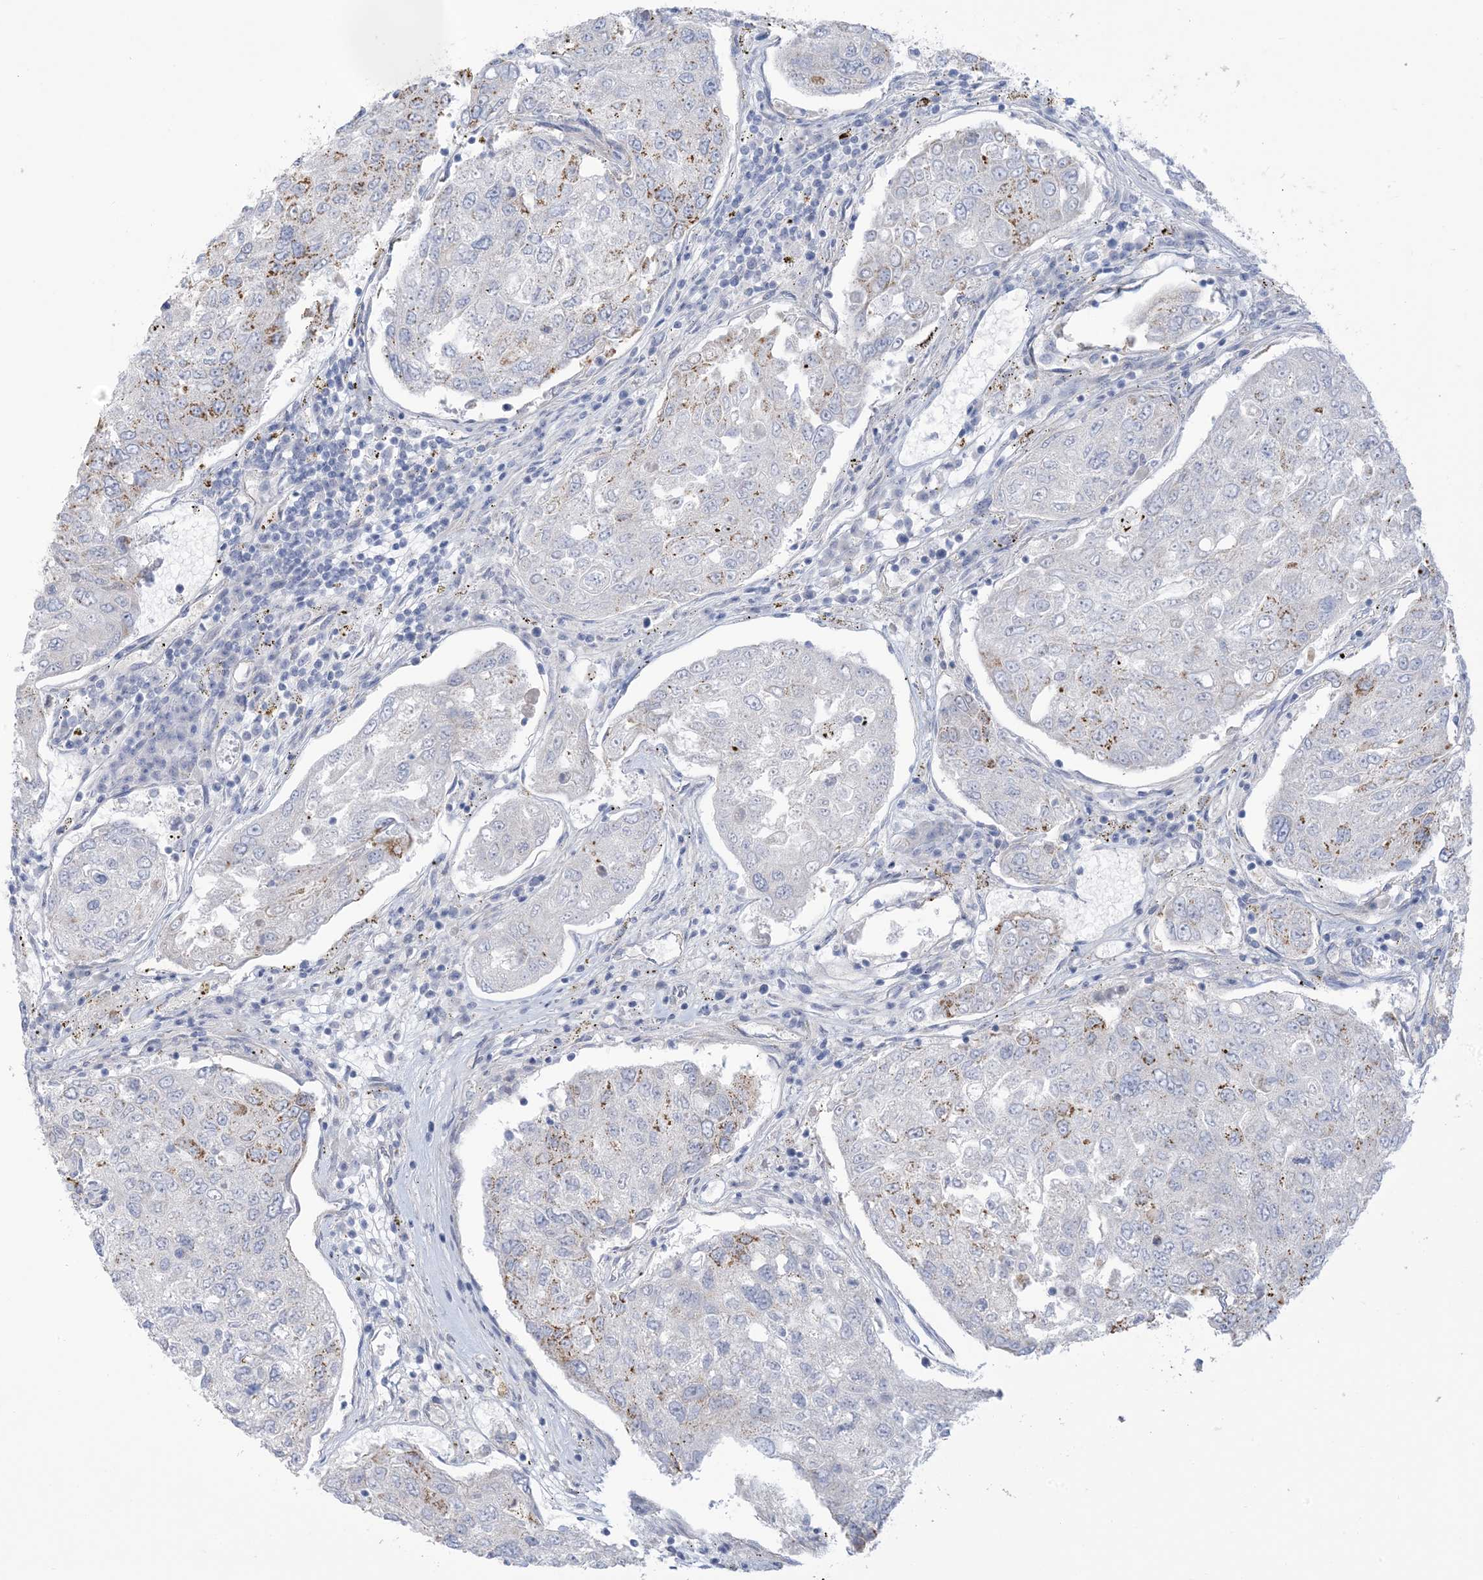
{"staining": {"intensity": "moderate", "quantity": "<25%", "location": "cytoplasmic/membranous"}, "tissue": "urothelial cancer", "cell_type": "Tumor cells", "image_type": "cancer", "snomed": [{"axis": "morphology", "description": "Urothelial carcinoma, High grade"}, {"axis": "topography", "description": "Lymph node"}, {"axis": "topography", "description": "Urinary bladder"}], "caption": "About <25% of tumor cells in urothelial carcinoma (high-grade) exhibit moderate cytoplasmic/membranous protein positivity as visualized by brown immunohistochemical staining.", "gene": "MTHFD2L", "patient": {"sex": "male", "age": 51}}